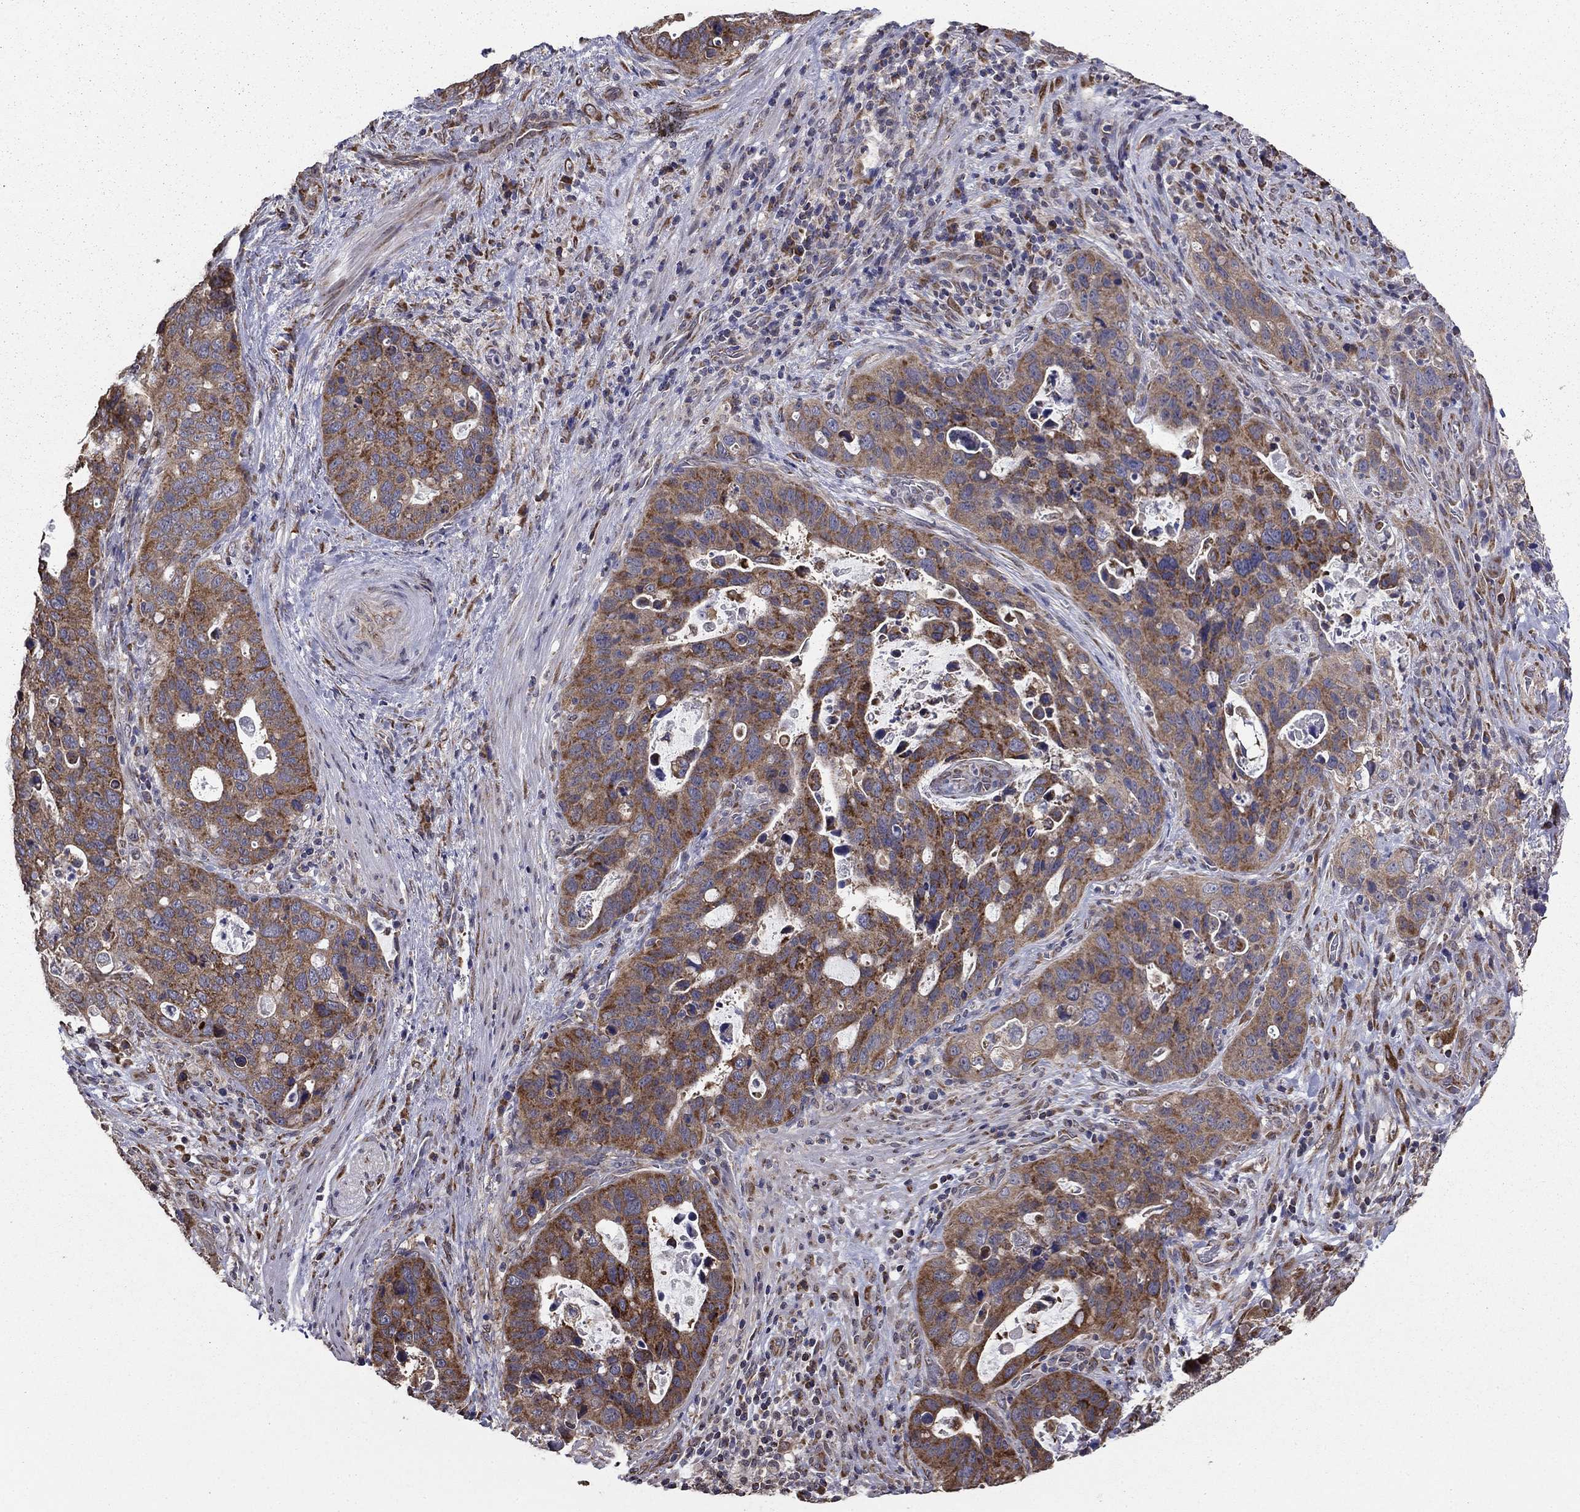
{"staining": {"intensity": "strong", "quantity": "<25%", "location": "cytoplasmic/membranous"}, "tissue": "stomach cancer", "cell_type": "Tumor cells", "image_type": "cancer", "snomed": [{"axis": "morphology", "description": "Adenocarcinoma, NOS"}, {"axis": "topography", "description": "Stomach"}], "caption": "Stomach cancer (adenocarcinoma) stained with immunohistochemistry exhibits strong cytoplasmic/membranous positivity in about <25% of tumor cells.", "gene": "NKIRAS1", "patient": {"sex": "male", "age": 54}}